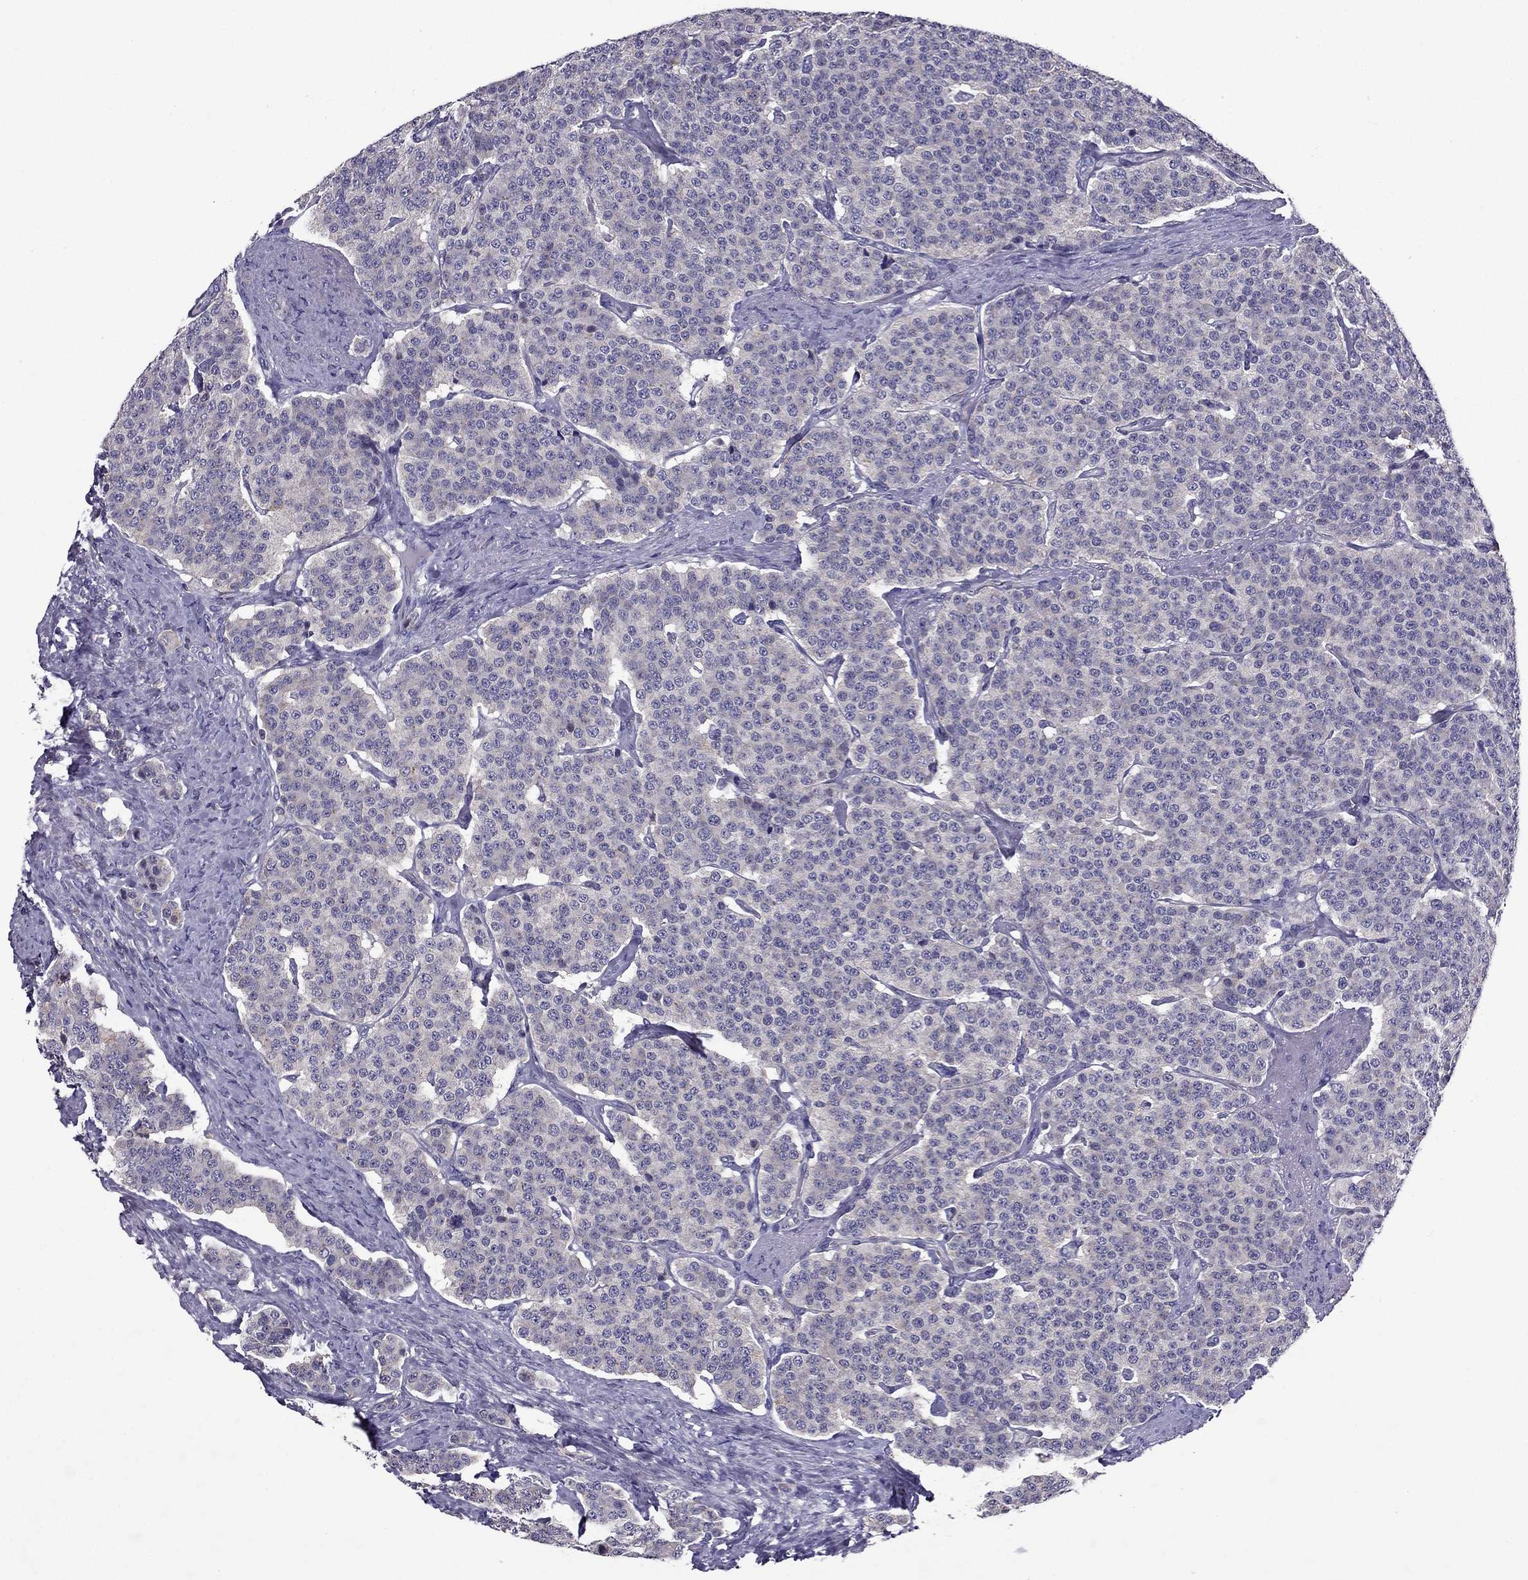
{"staining": {"intensity": "negative", "quantity": "none", "location": "none"}, "tissue": "carcinoid", "cell_type": "Tumor cells", "image_type": "cancer", "snomed": [{"axis": "morphology", "description": "Carcinoid, malignant, NOS"}, {"axis": "topography", "description": "Small intestine"}], "caption": "There is no significant expression in tumor cells of carcinoid (malignant).", "gene": "AAK1", "patient": {"sex": "female", "age": 58}}